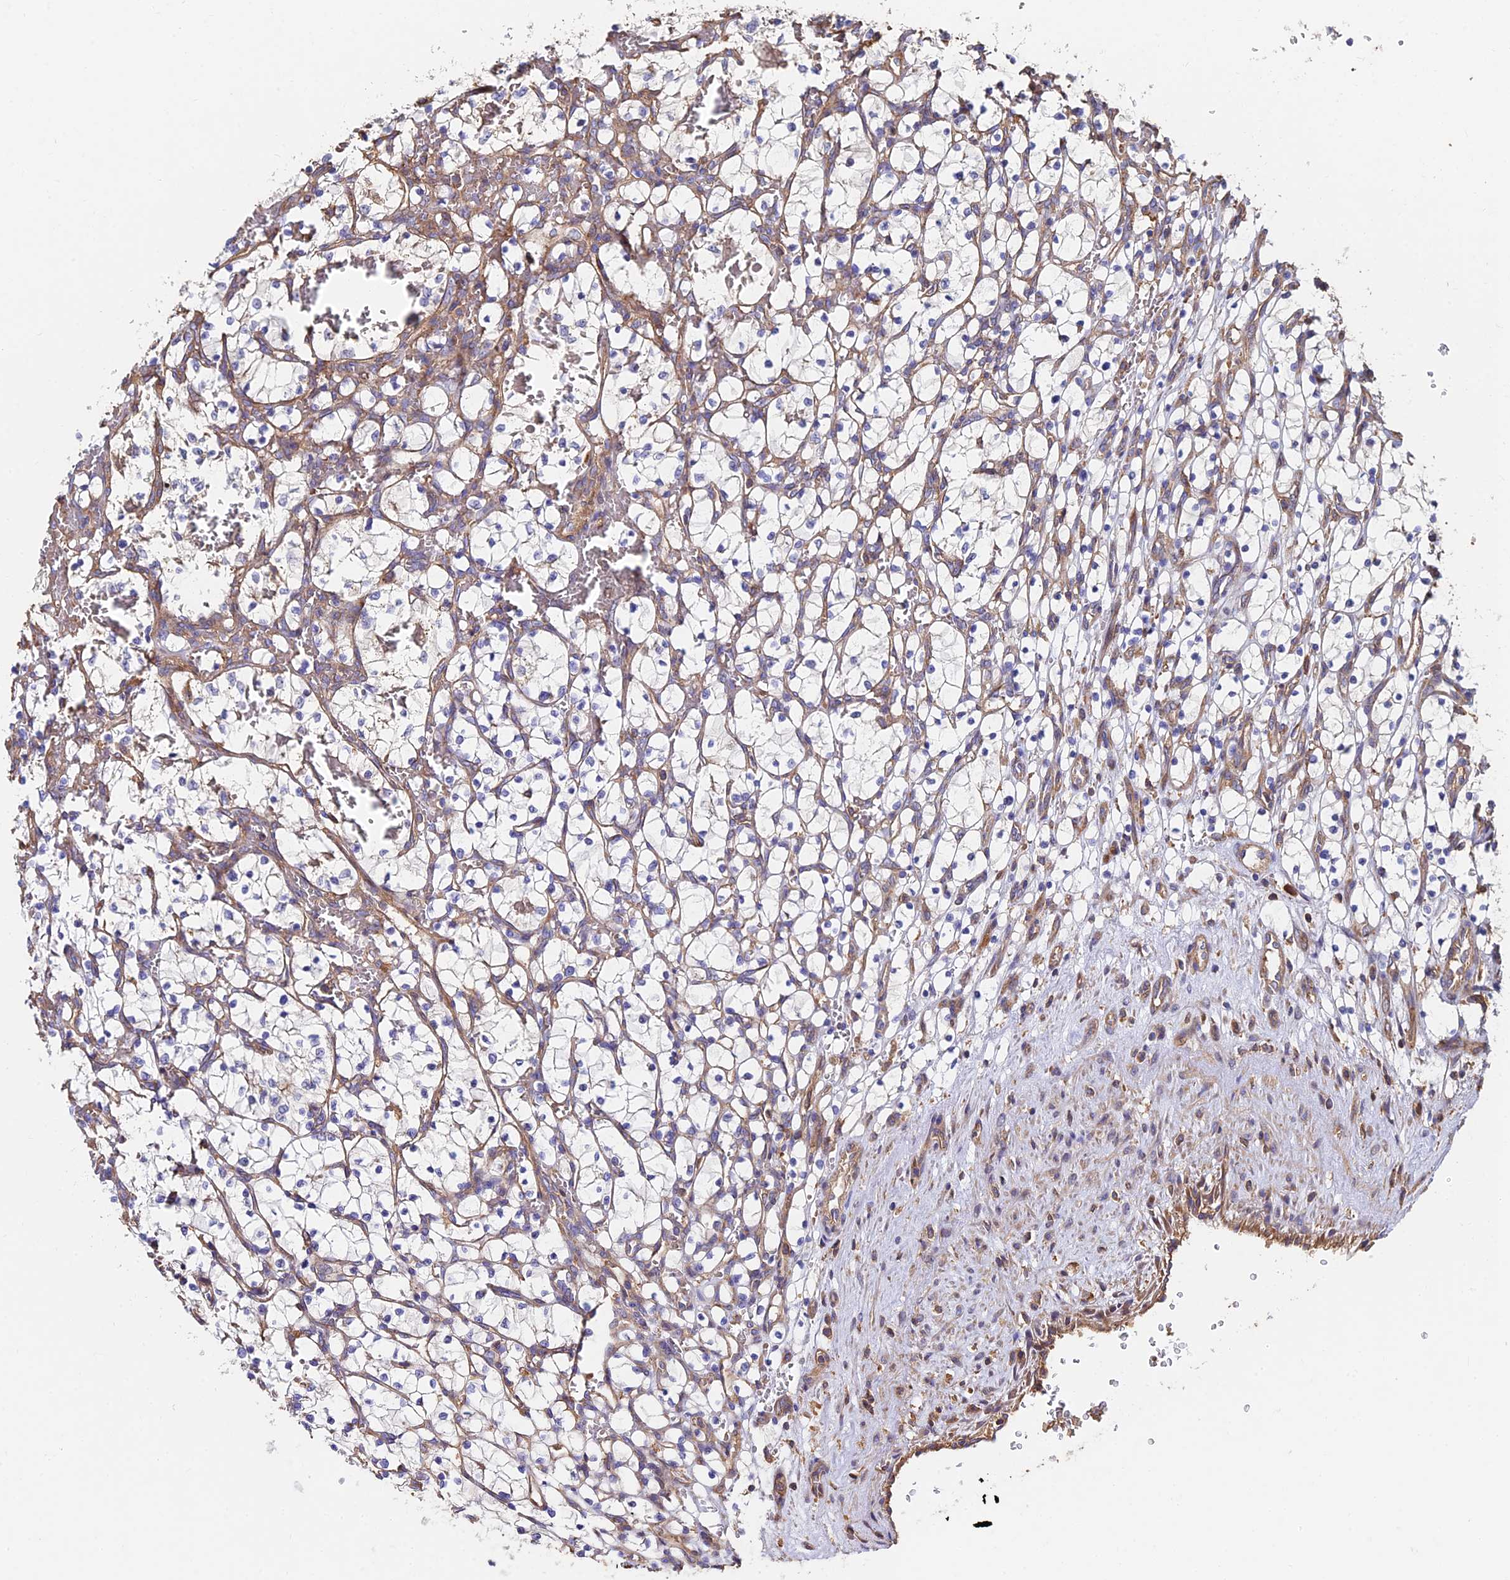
{"staining": {"intensity": "negative", "quantity": "none", "location": "none"}, "tissue": "renal cancer", "cell_type": "Tumor cells", "image_type": "cancer", "snomed": [{"axis": "morphology", "description": "Adenocarcinoma, NOS"}, {"axis": "topography", "description": "Kidney"}], "caption": "IHC of human adenocarcinoma (renal) displays no staining in tumor cells.", "gene": "EXT1", "patient": {"sex": "female", "age": 69}}